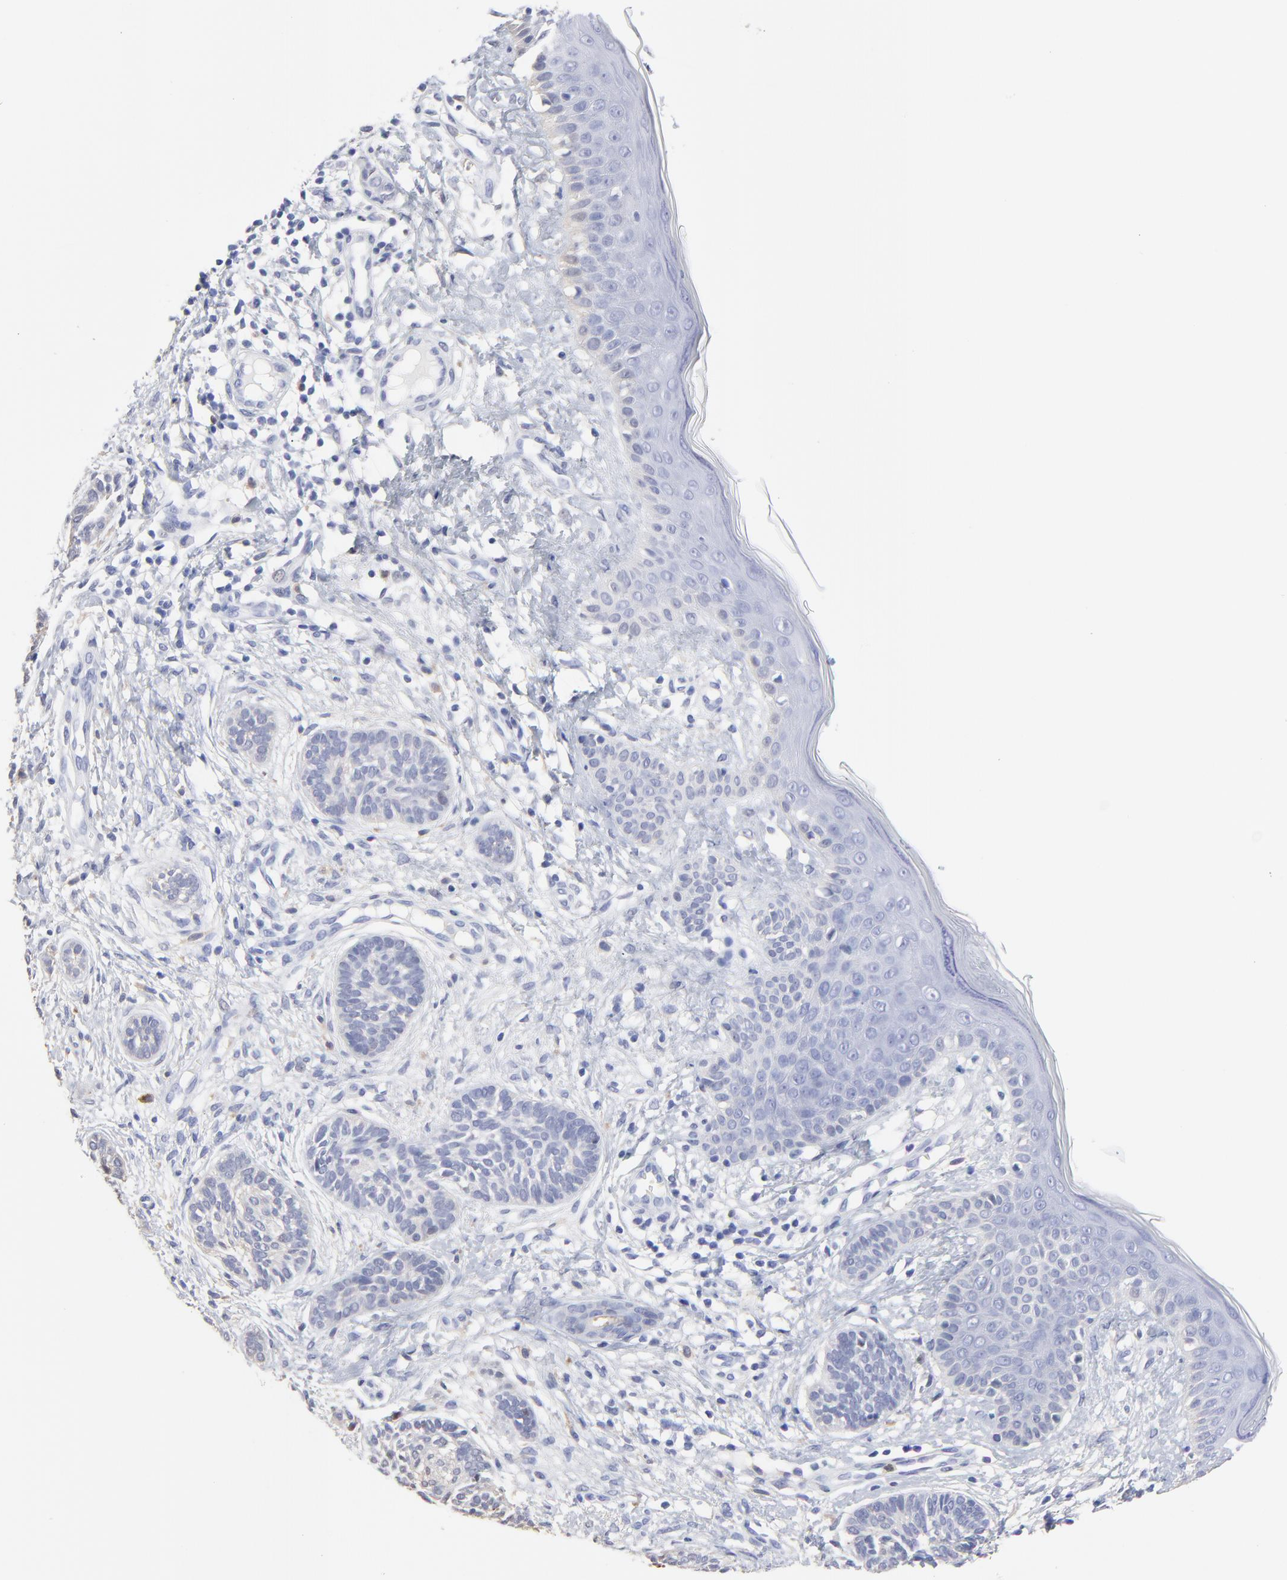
{"staining": {"intensity": "negative", "quantity": "none", "location": "none"}, "tissue": "skin cancer", "cell_type": "Tumor cells", "image_type": "cancer", "snomed": [{"axis": "morphology", "description": "Normal tissue, NOS"}, {"axis": "morphology", "description": "Basal cell carcinoma"}, {"axis": "topography", "description": "Skin"}], "caption": "Immunohistochemical staining of human skin basal cell carcinoma shows no significant staining in tumor cells.", "gene": "SMARCA1", "patient": {"sex": "male", "age": 63}}